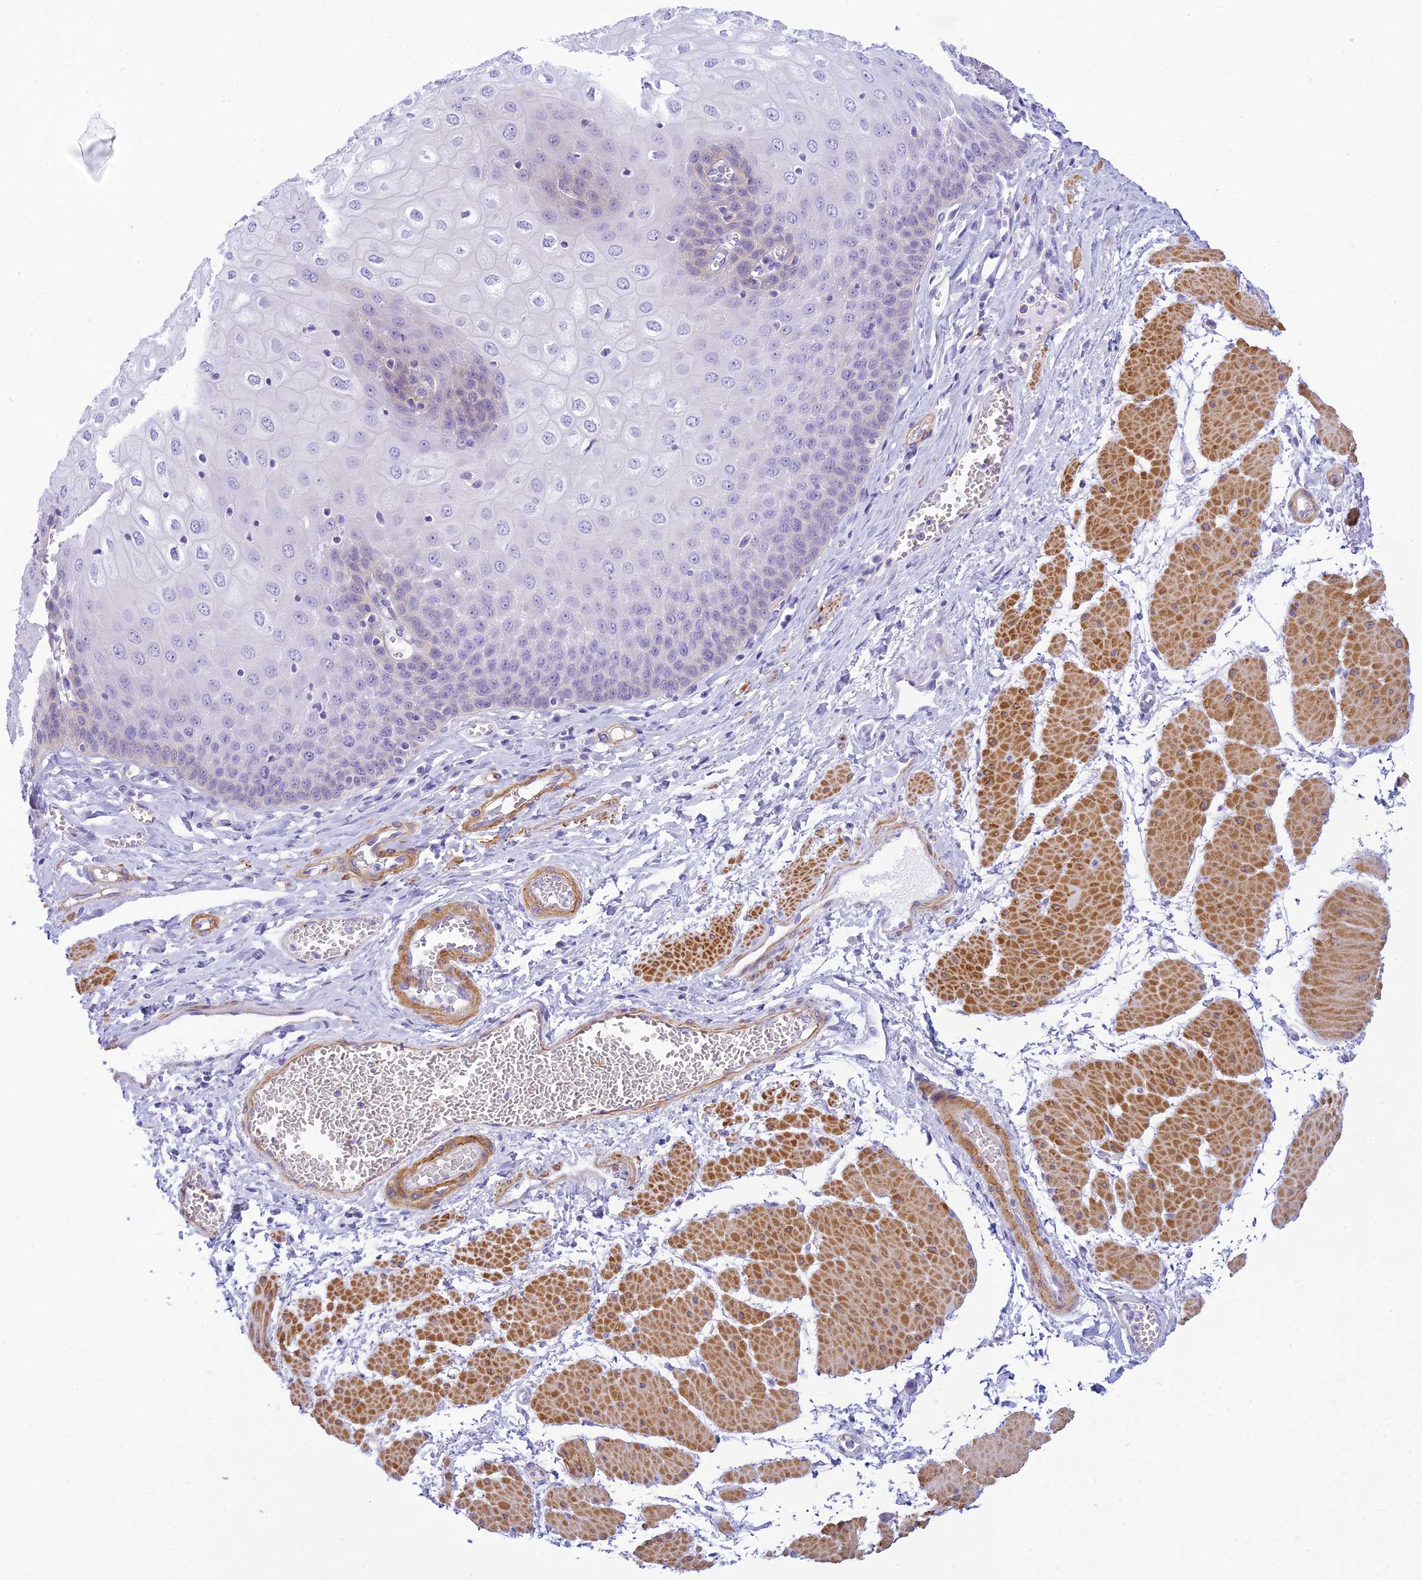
{"staining": {"intensity": "negative", "quantity": "none", "location": "none"}, "tissue": "esophagus", "cell_type": "Squamous epithelial cells", "image_type": "normal", "snomed": [{"axis": "morphology", "description": "Normal tissue, NOS"}, {"axis": "topography", "description": "Esophagus"}], "caption": "The immunohistochemistry photomicrograph has no significant positivity in squamous epithelial cells of esophagus.", "gene": "FBXW4", "patient": {"sex": "male", "age": 60}}